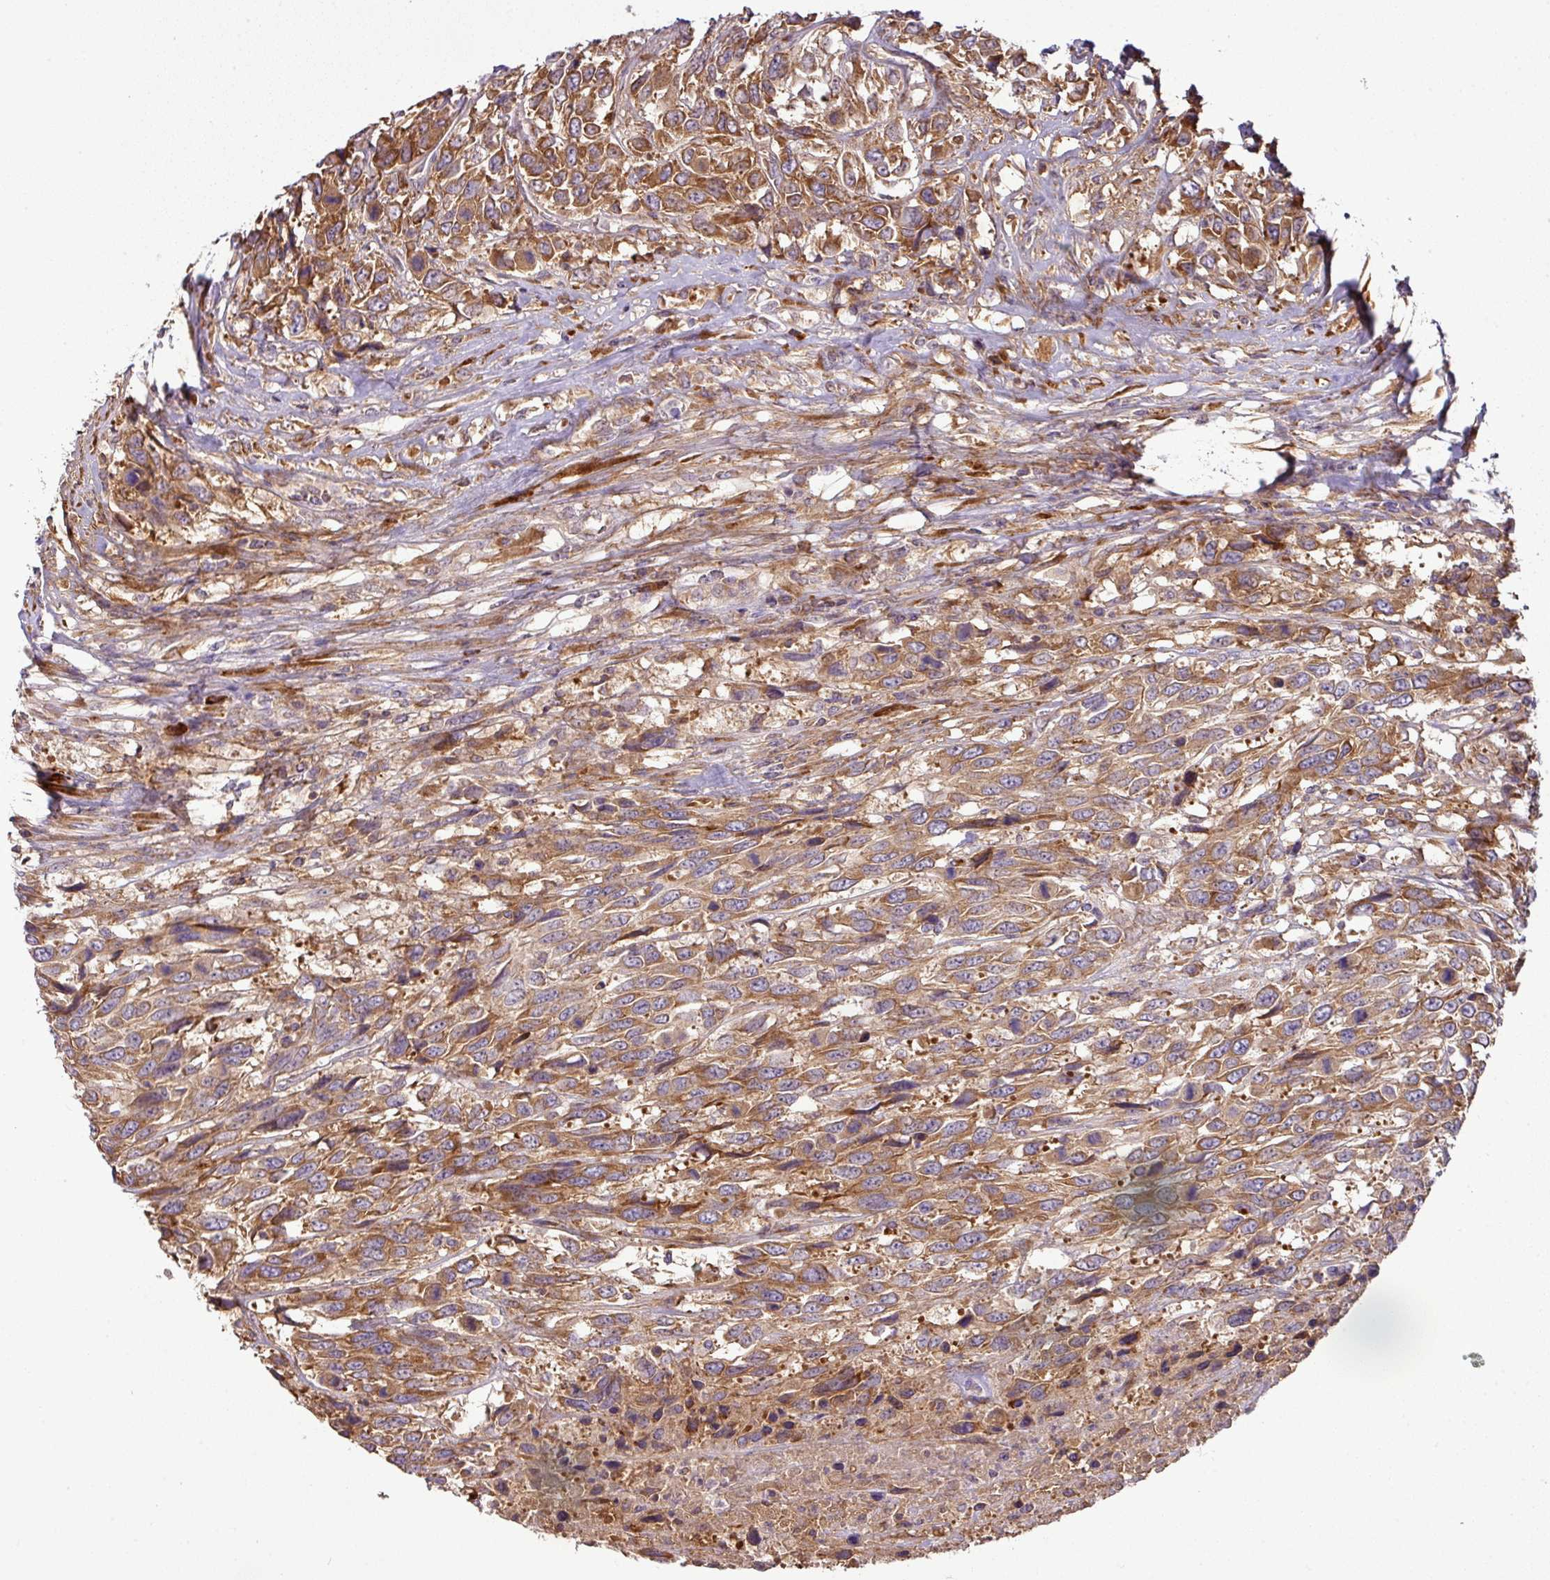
{"staining": {"intensity": "moderate", "quantity": ">75%", "location": "cytoplasmic/membranous"}, "tissue": "urothelial cancer", "cell_type": "Tumor cells", "image_type": "cancer", "snomed": [{"axis": "morphology", "description": "Urothelial carcinoma, High grade"}, {"axis": "topography", "description": "Urinary bladder"}], "caption": "IHC of human urothelial cancer exhibits medium levels of moderate cytoplasmic/membranous positivity in about >75% of tumor cells.", "gene": "GALP", "patient": {"sex": "female", "age": 70}}